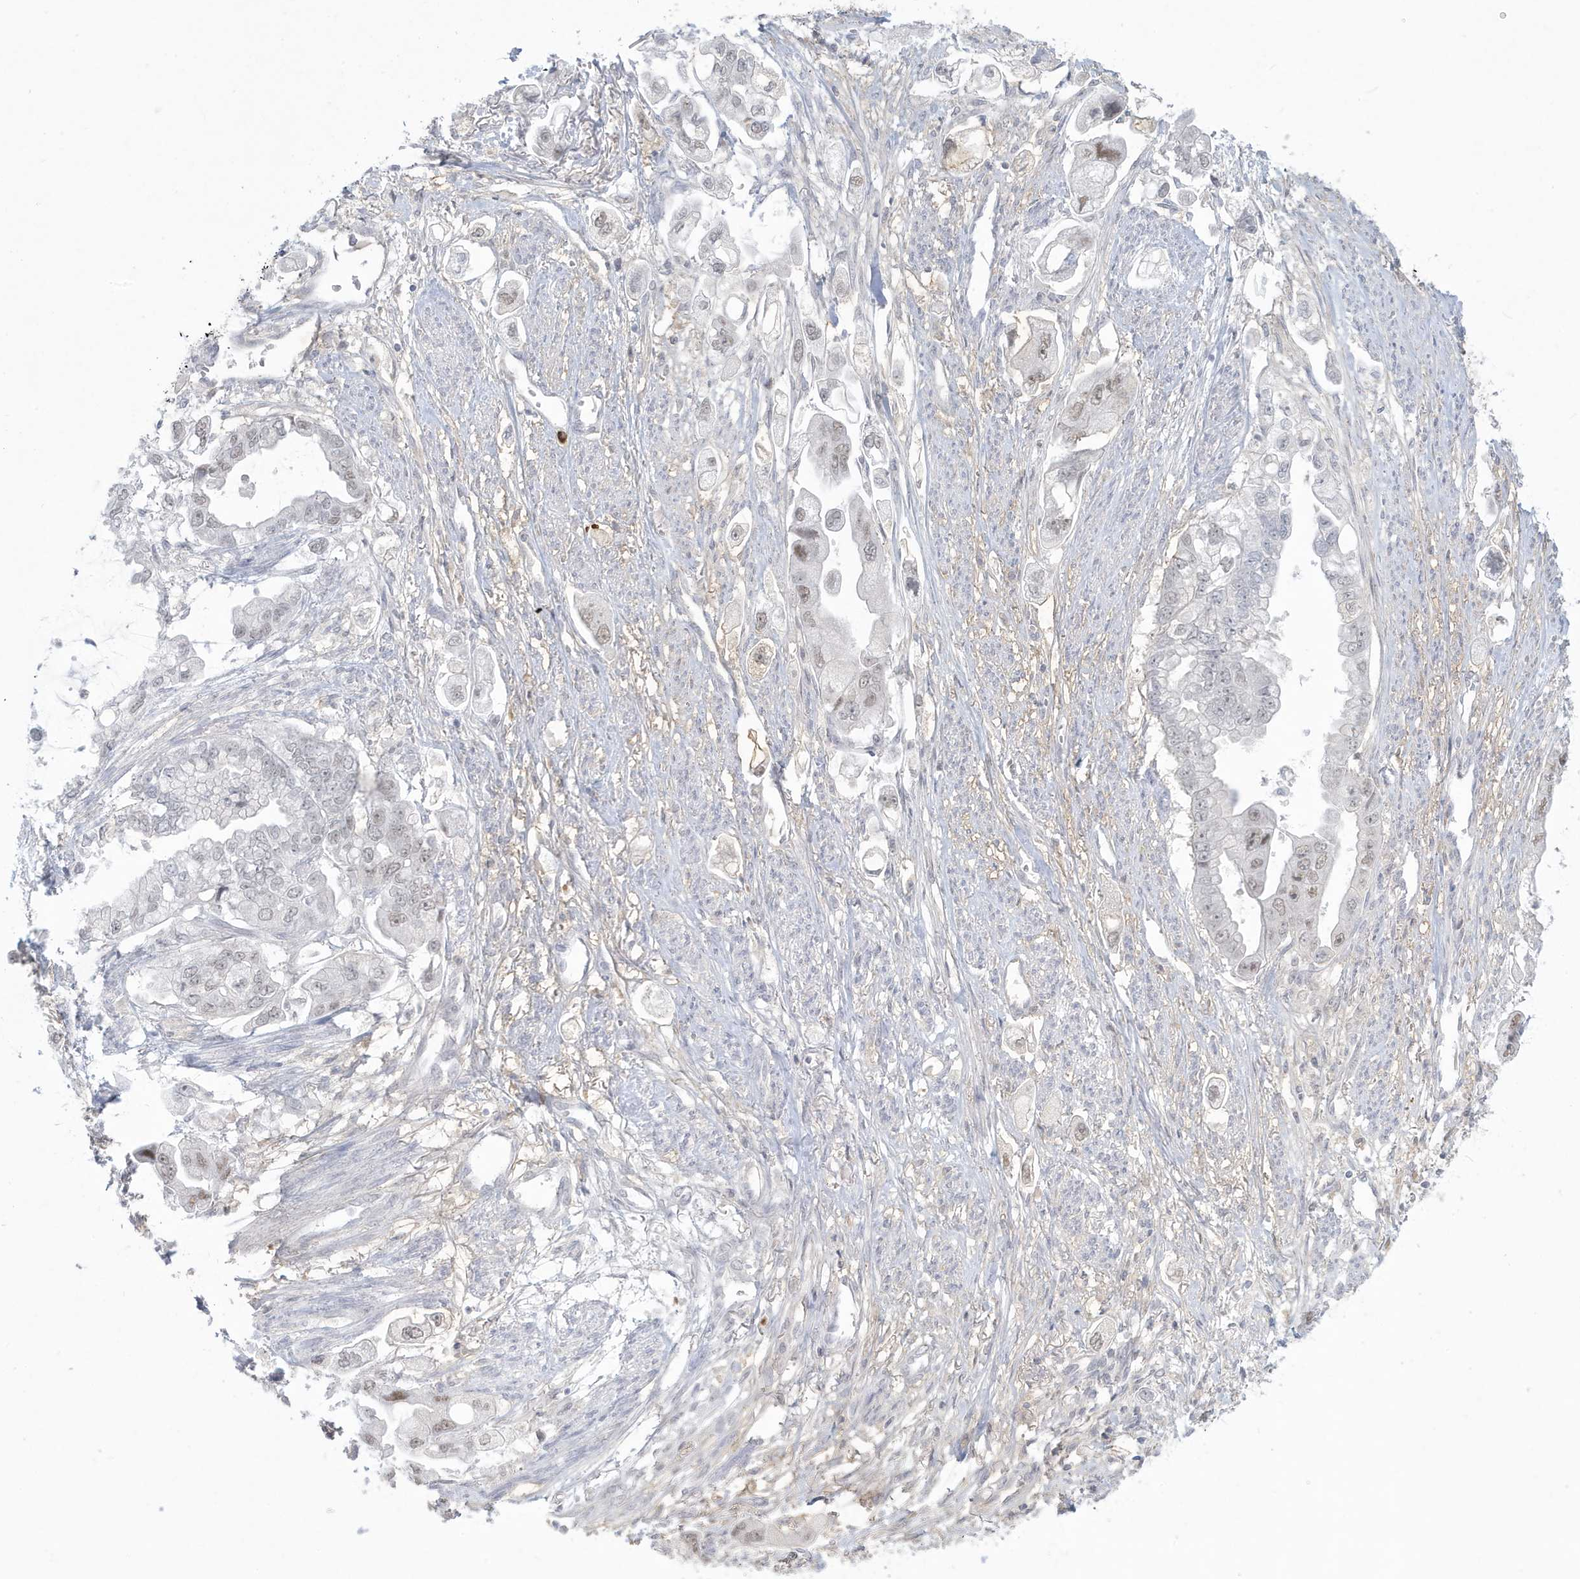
{"staining": {"intensity": "weak", "quantity": "<25%", "location": "nuclear"}, "tissue": "stomach cancer", "cell_type": "Tumor cells", "image_type": "cancer", "snomed": [{"axis": "morphology", "description": "Adenocarcinoma, NOS"}, {"axis": "topography", "description": "Stomach"}], "caption": "The histopathology image shows no staining of tumor cells in adenocarcinoma (stomach).", "gene": "HERC6", "patient": {"sex": "male", "age": 62}}